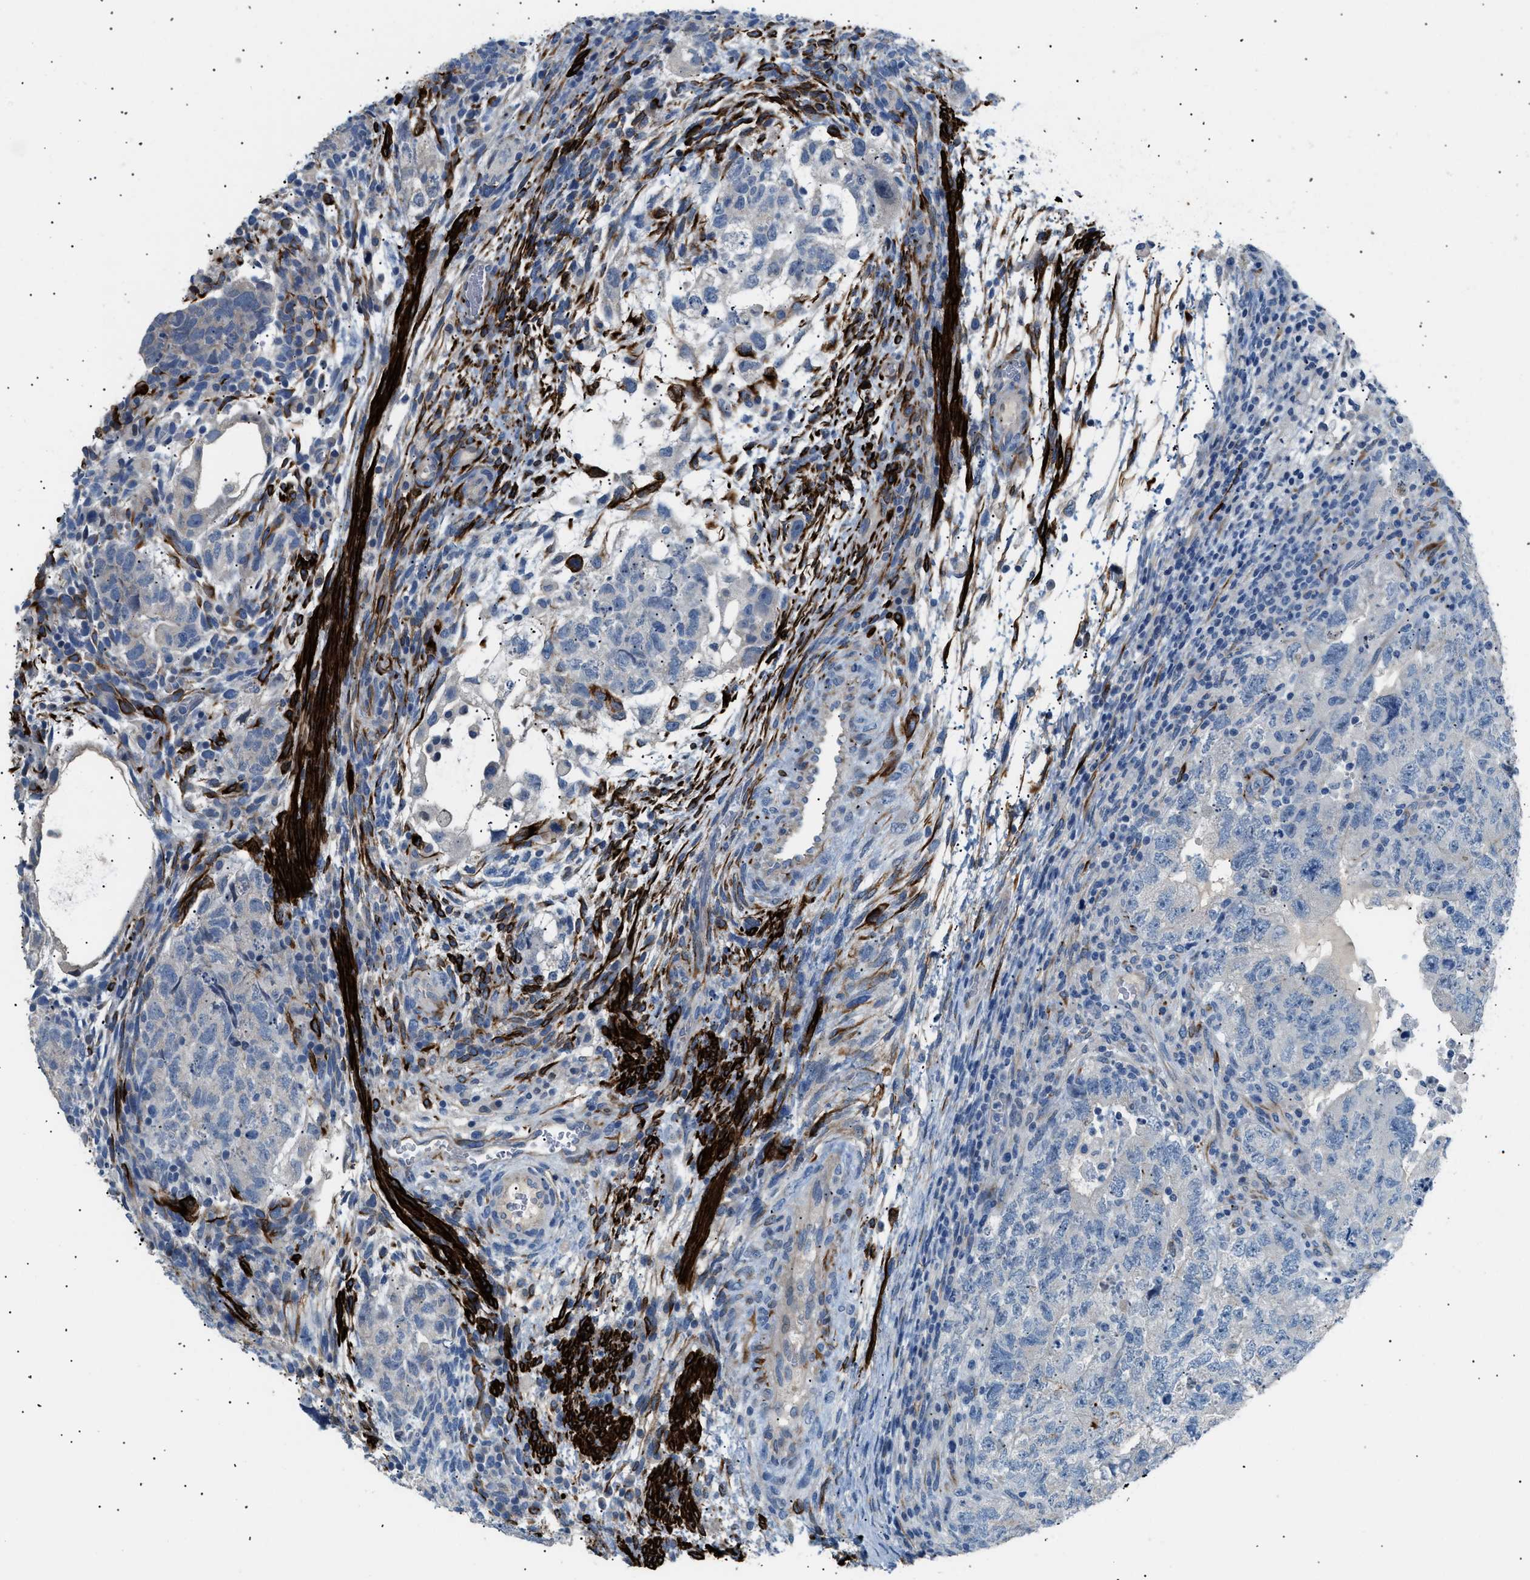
{"staining": {"intensity": "negative", "quantity": "none", "location": "none"}, "tissue": "testis cancer", "cell_type": "Tumor cells", "image_type": "cancer", "snomed": [{"axis": "morphology", "description": "Carcinoma, Embryonal, NOS"}, {"axis": "topography", "description": "Testis"}], "caption": "Immunohistochemistry (IHC) of human embryonal carcinoma (testis) reveals no expression in tumor cells.", "gene": "ICA1", "patient": {"sex": "male", "age": 36}}